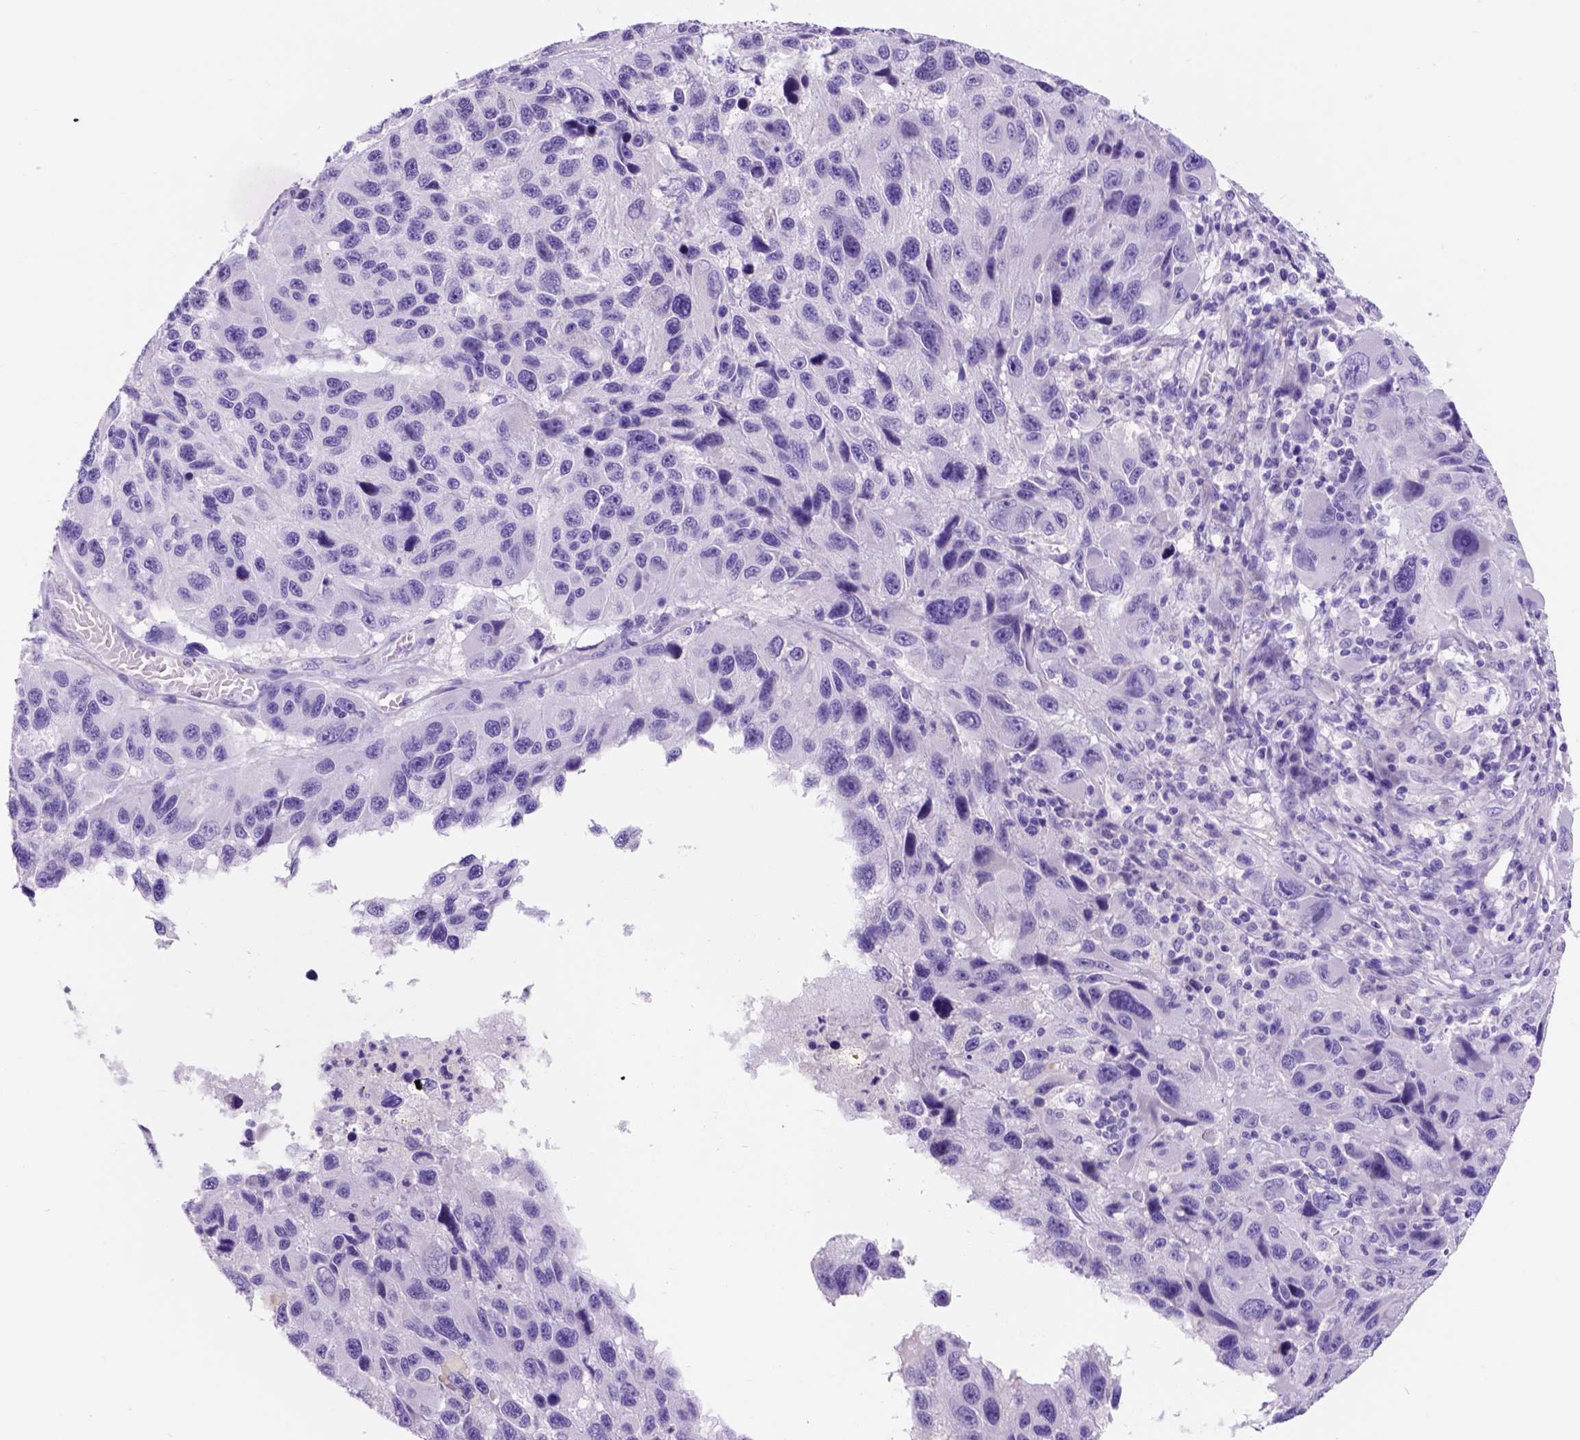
{"staining": {"intensity": "negative", "quantity": "none", "location": "none"}, "tissue": "melanoma", "cell_type": "Tumor cells", "image_type": "cancer", "snomed": [{"axis": "morphology", "description": "Malignant melanoma, NOS"}, {"axis": "topography", "description": "Skin"}], "caption": "Malignant melanoma stained for a protein using immunohistochemistry (IHC) reveals no staining tumor cells.", "gene": "EGFR", "patient": {"sex": "male", "age": 53}}